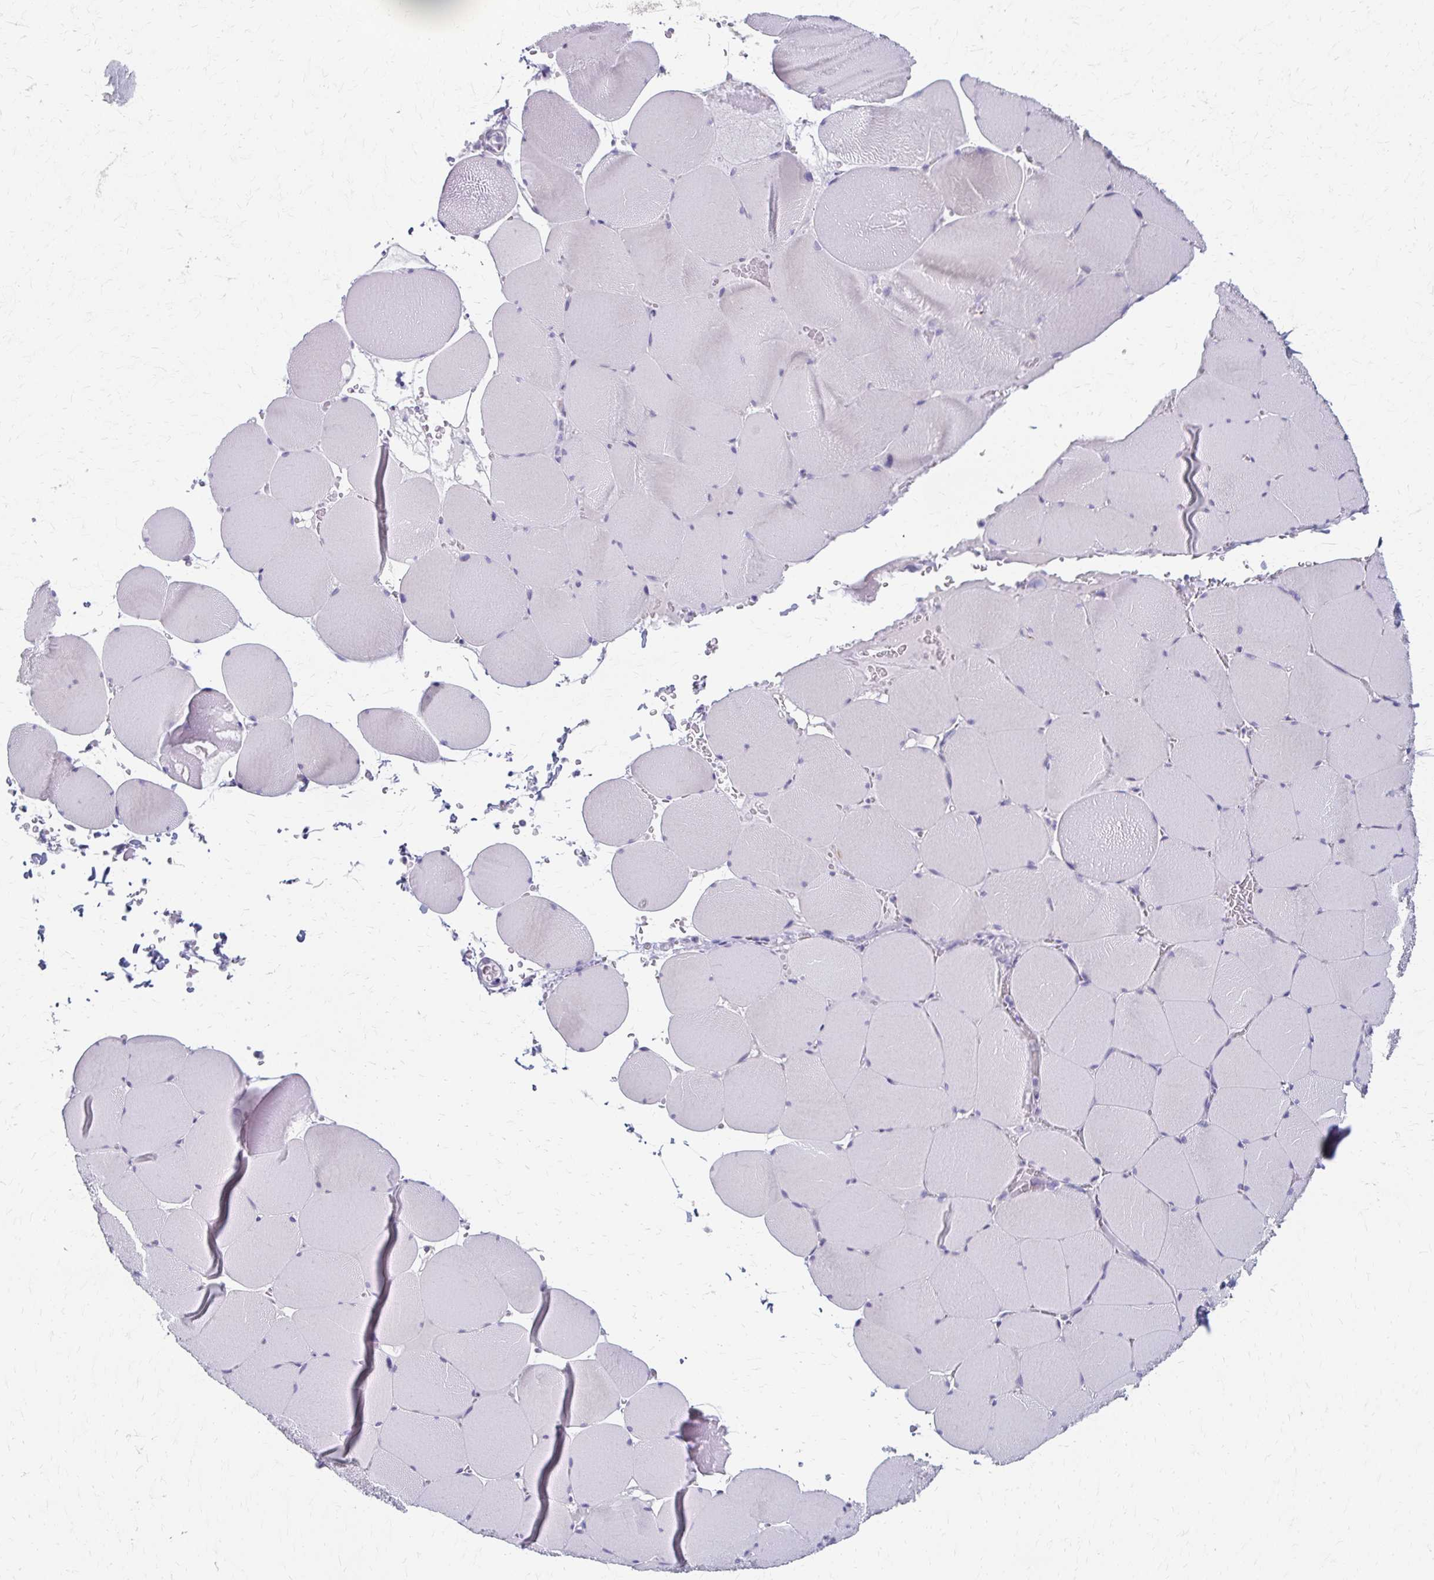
{"staining": {"intensity": "negative", "quantity": "none", "location": "none"}, "tissue": "skeletal muscle", "cell_type": "Myocytes", "image_type": "normal", "snomed": [{"axis": "morphology", "description": "Normal tissue, NOS"}, {"axis": "topography", "description": "Skeletal muscle"}, {"axis": "topography", "description": "Head-Neck"}], "caption": "High magnification brightfield microscopy of benign skeletal muscle stained with DAB (brown) and counterstained with hematoxylin (blue): myocytes show no significant staining.", "gene": "CYB5A", "patient": {"sex": "male", "age": 66}}